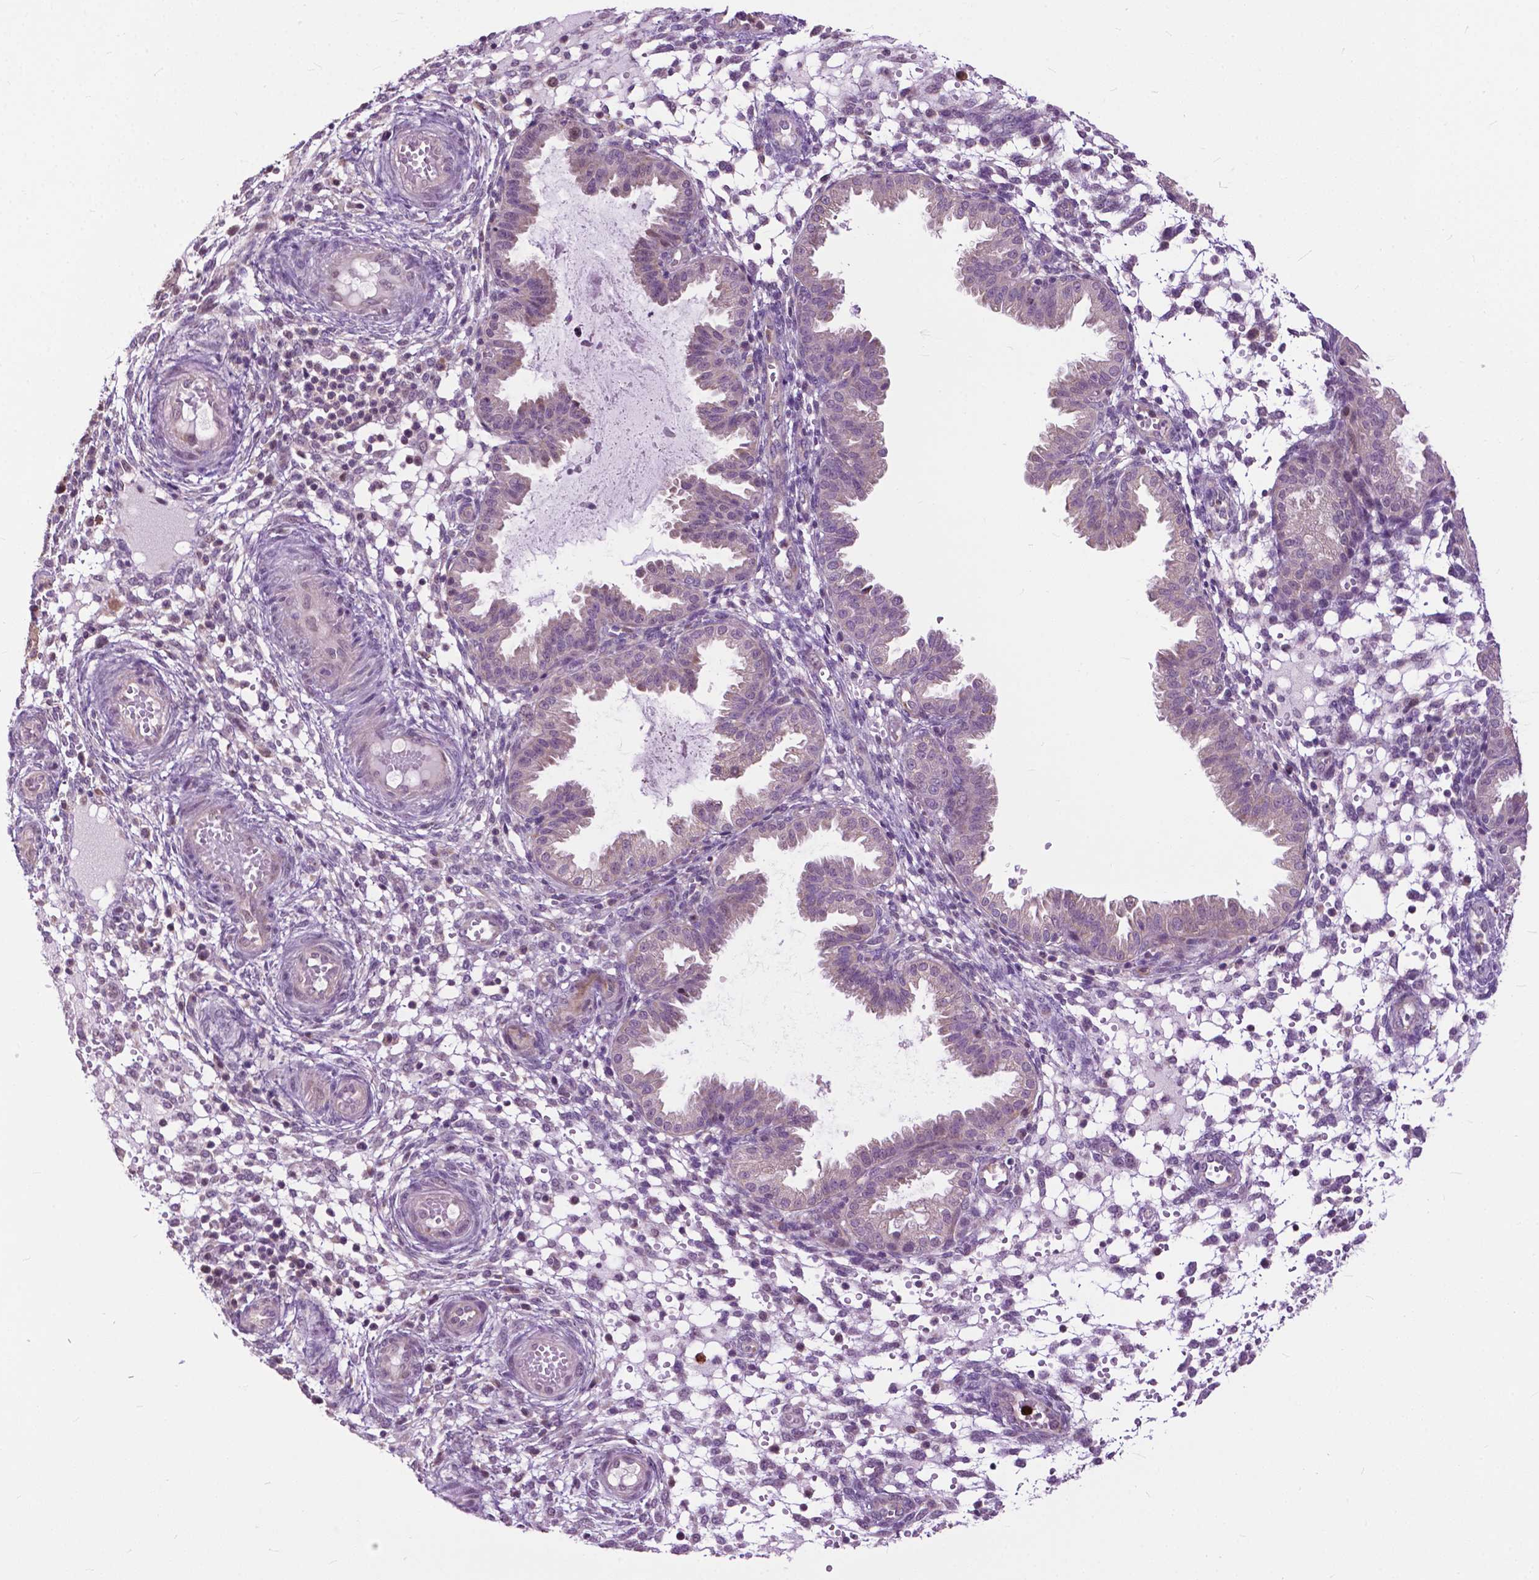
{"staining": {"intensity": "negative", "quantity": "none", "location": "none"}, "tissue": "endometrium", "cell_type": "Cells in endometrial stroma", "image_type": "normal", "snomed": [{"axis": "morphology", "description": "Normal tissue, NOS"}, {"axis": "topography", "description": "Endometrium"}], "caption": "There is no significant expression in cells in endometrial stroma of endometrium. (Immunohistochemistry, brightfield microscopy, high magnification).", "gene": "TTC9B", "patient": {"sex": "female", "age": 33}}